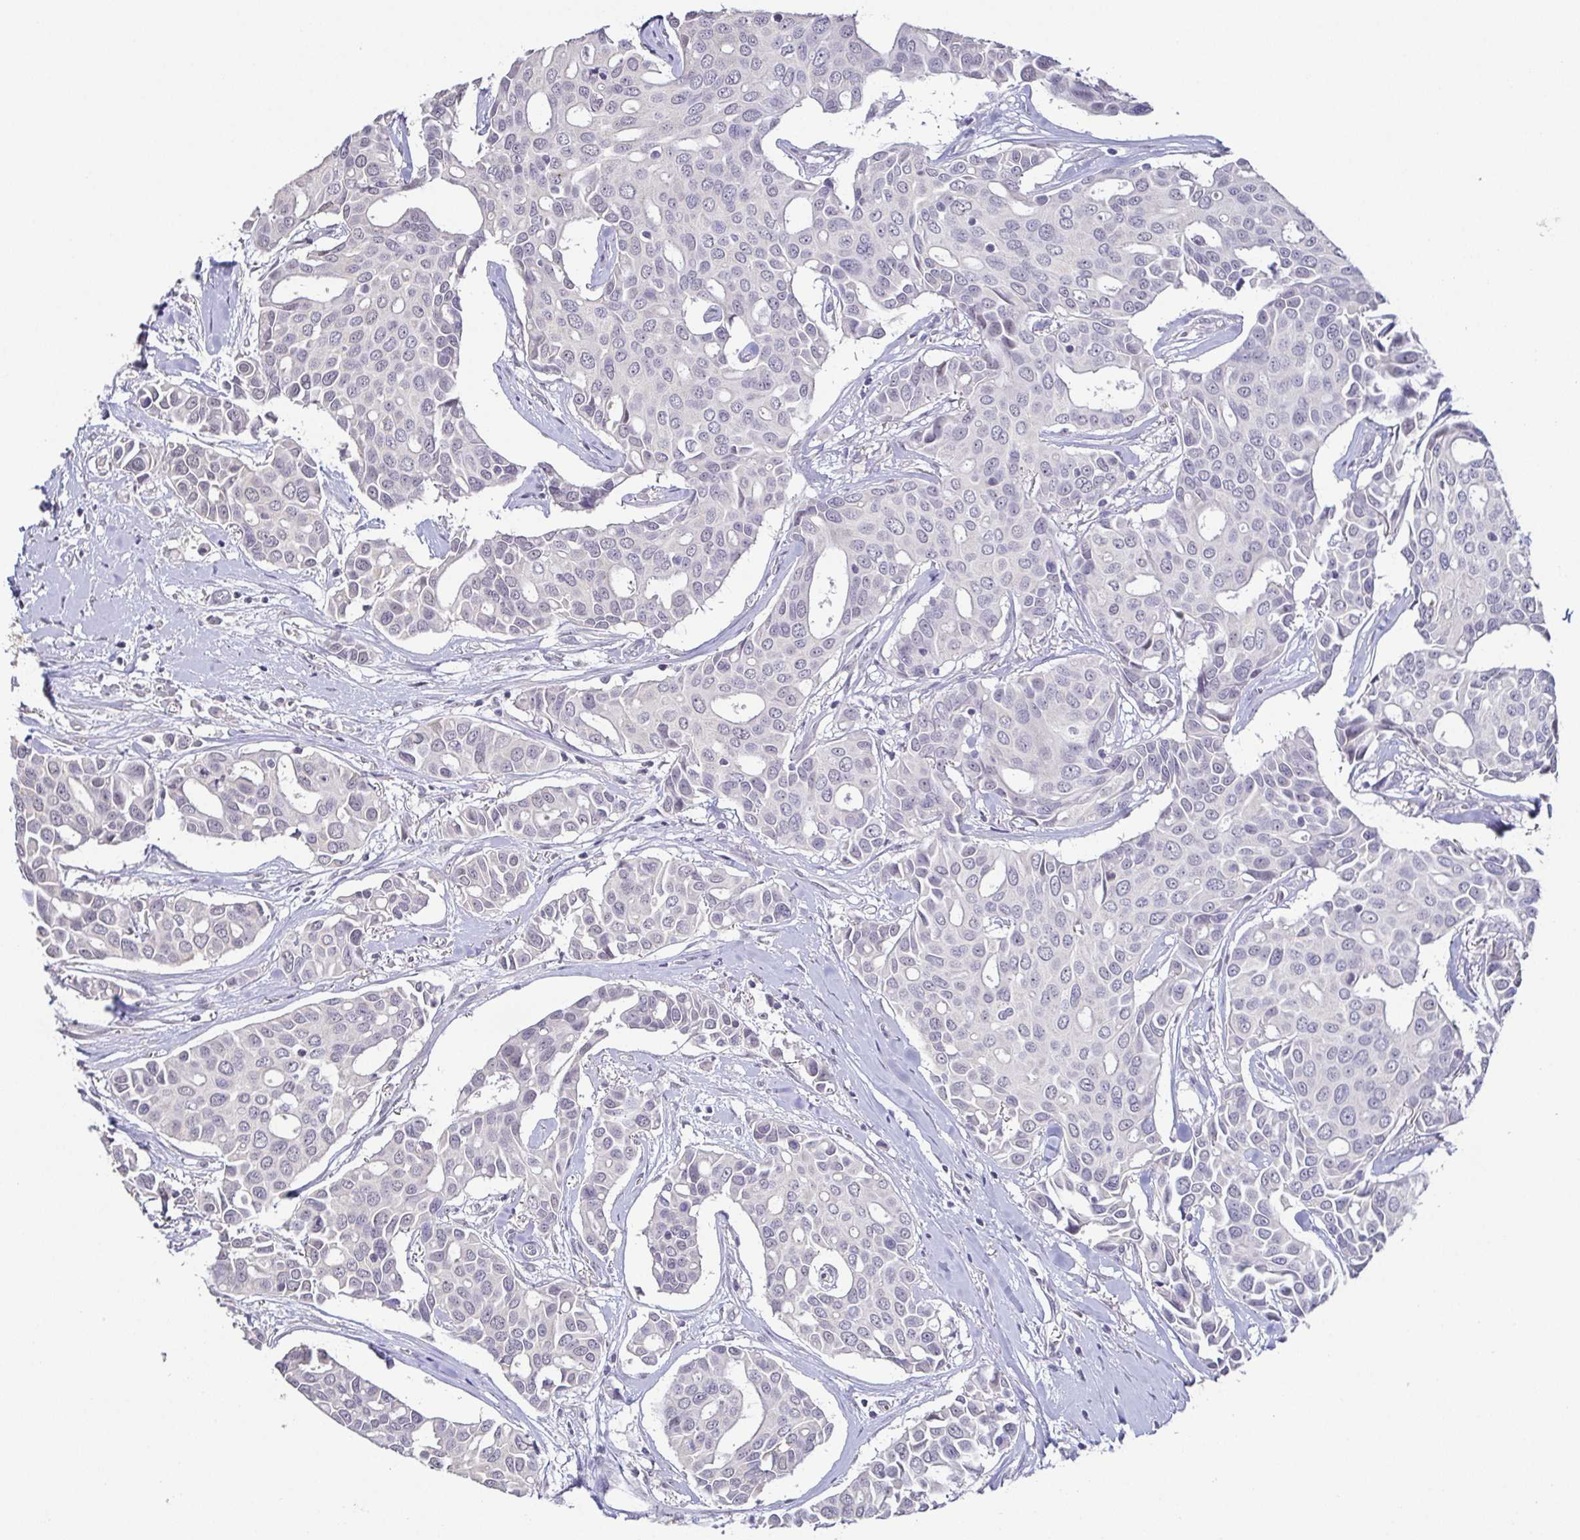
{"staining": {"intensity": "negative", "quantity": "none", "location": "none"}, "tissue": "breast cancer", "cell_type": "Tumor cells", "image_type": "cancer", "snomed": [{"axis": "morphology", "description": "Duct carcinoma"}, {"axis": "topography", "description": "Breast"}], "caption": "DAB immunohistochemical staining of breast cancer (intraductal carcinoma) shows no significant positivity in tumor cells.", "gene": "NEFH", "patient": {"sex": "female", "age": 54}}